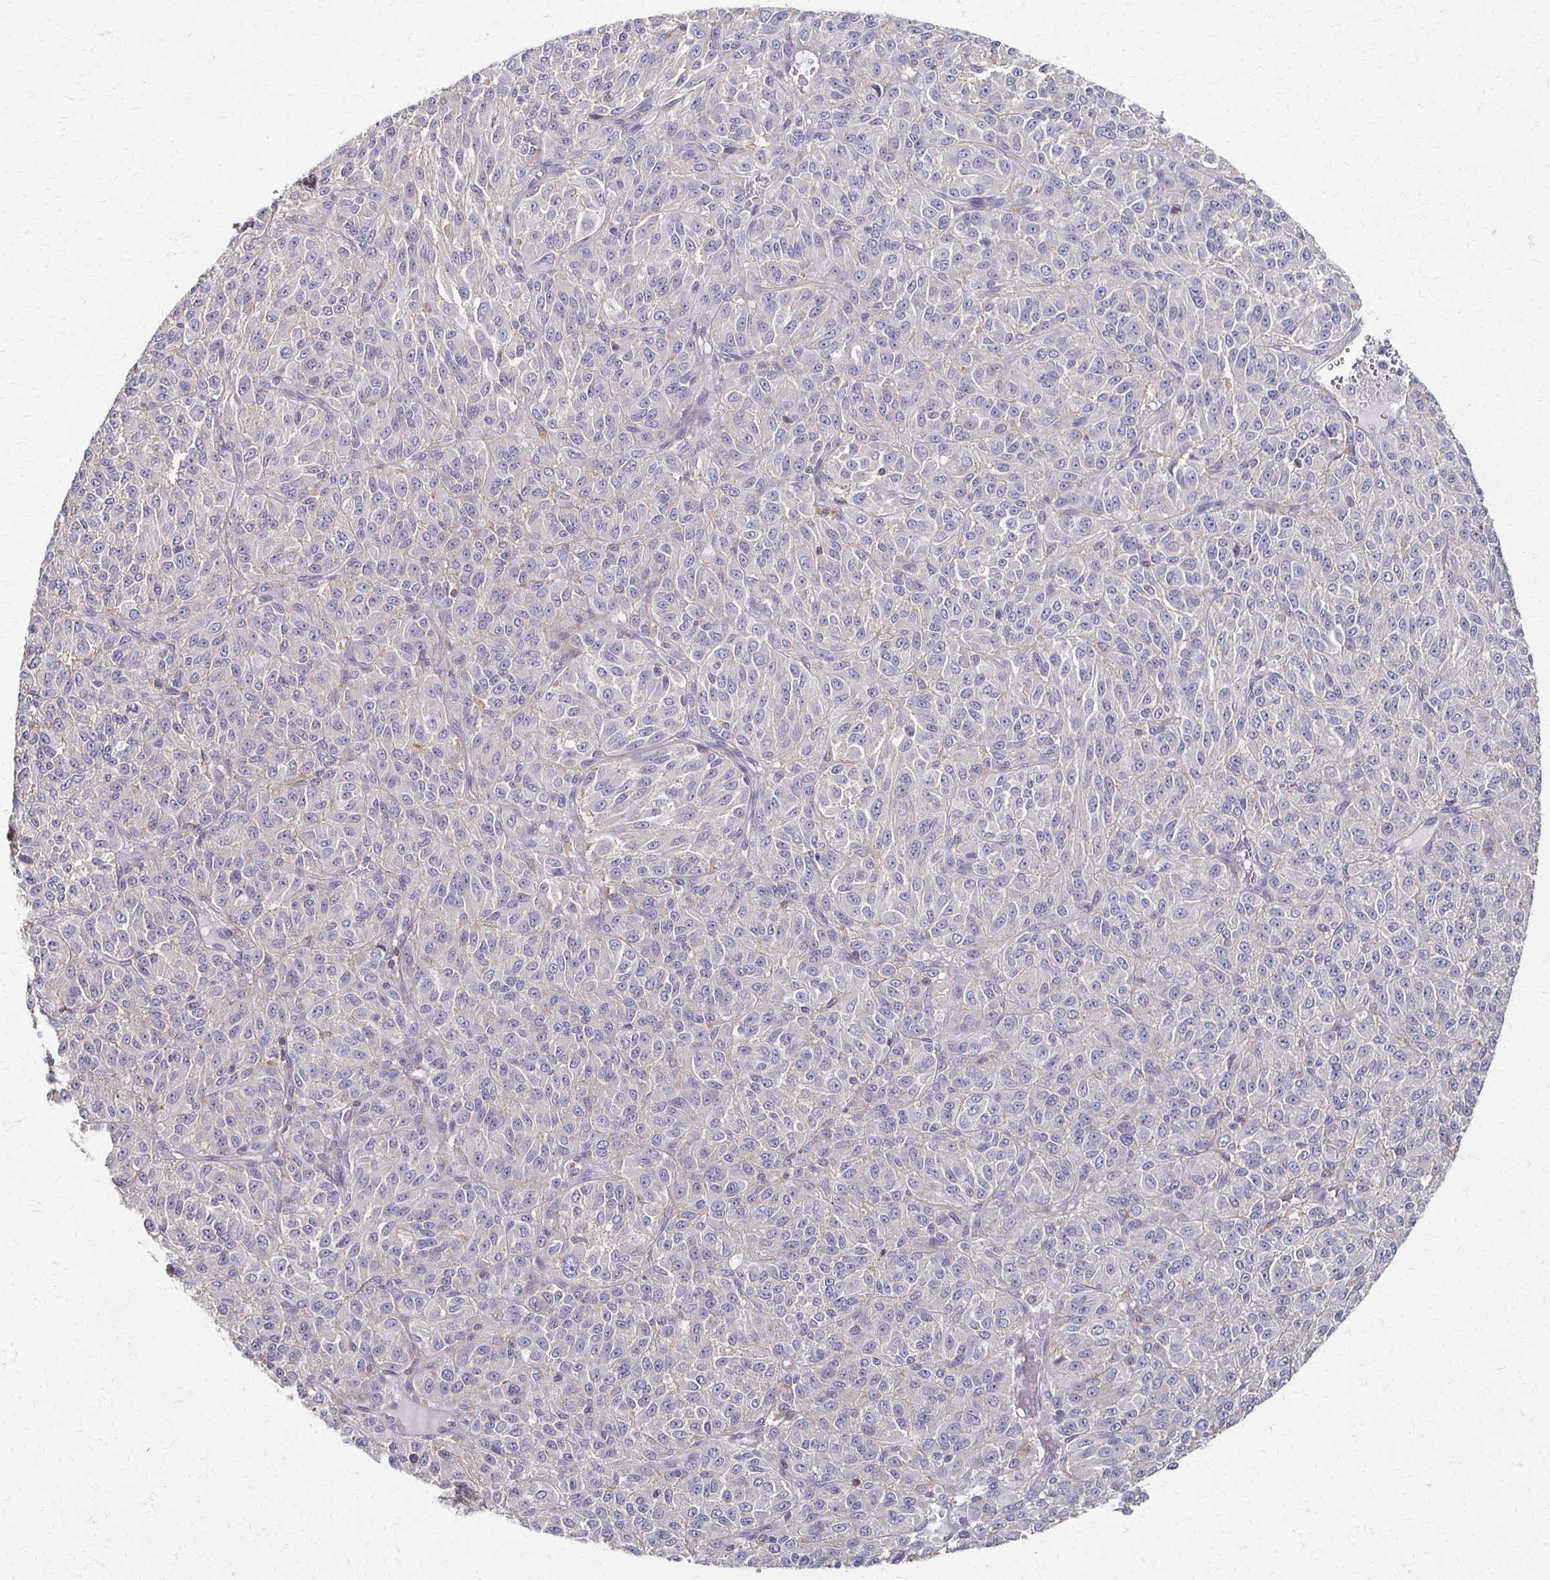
{"staining": {"intensity": "negative", "quantity": "none", "location": "none"}, "tissue": "melanoma", "cell_type": "Tumor cells", "image_type": "cancer", "snomed": [{"axis": "morphology", "description": "Malignant melanoma, Metastatic site"}, {"axis": "topography", "description": "Brain"}], "caption": "An immunohistochemistry (IHC) histopathology image of malignant melanoma (metastatic site) is shown. There is no staining in tumor cells of malignant melanoma (metastatic site).", "gene": "C1QTNF7", "patient": {"sex": "female", "age": 56}}